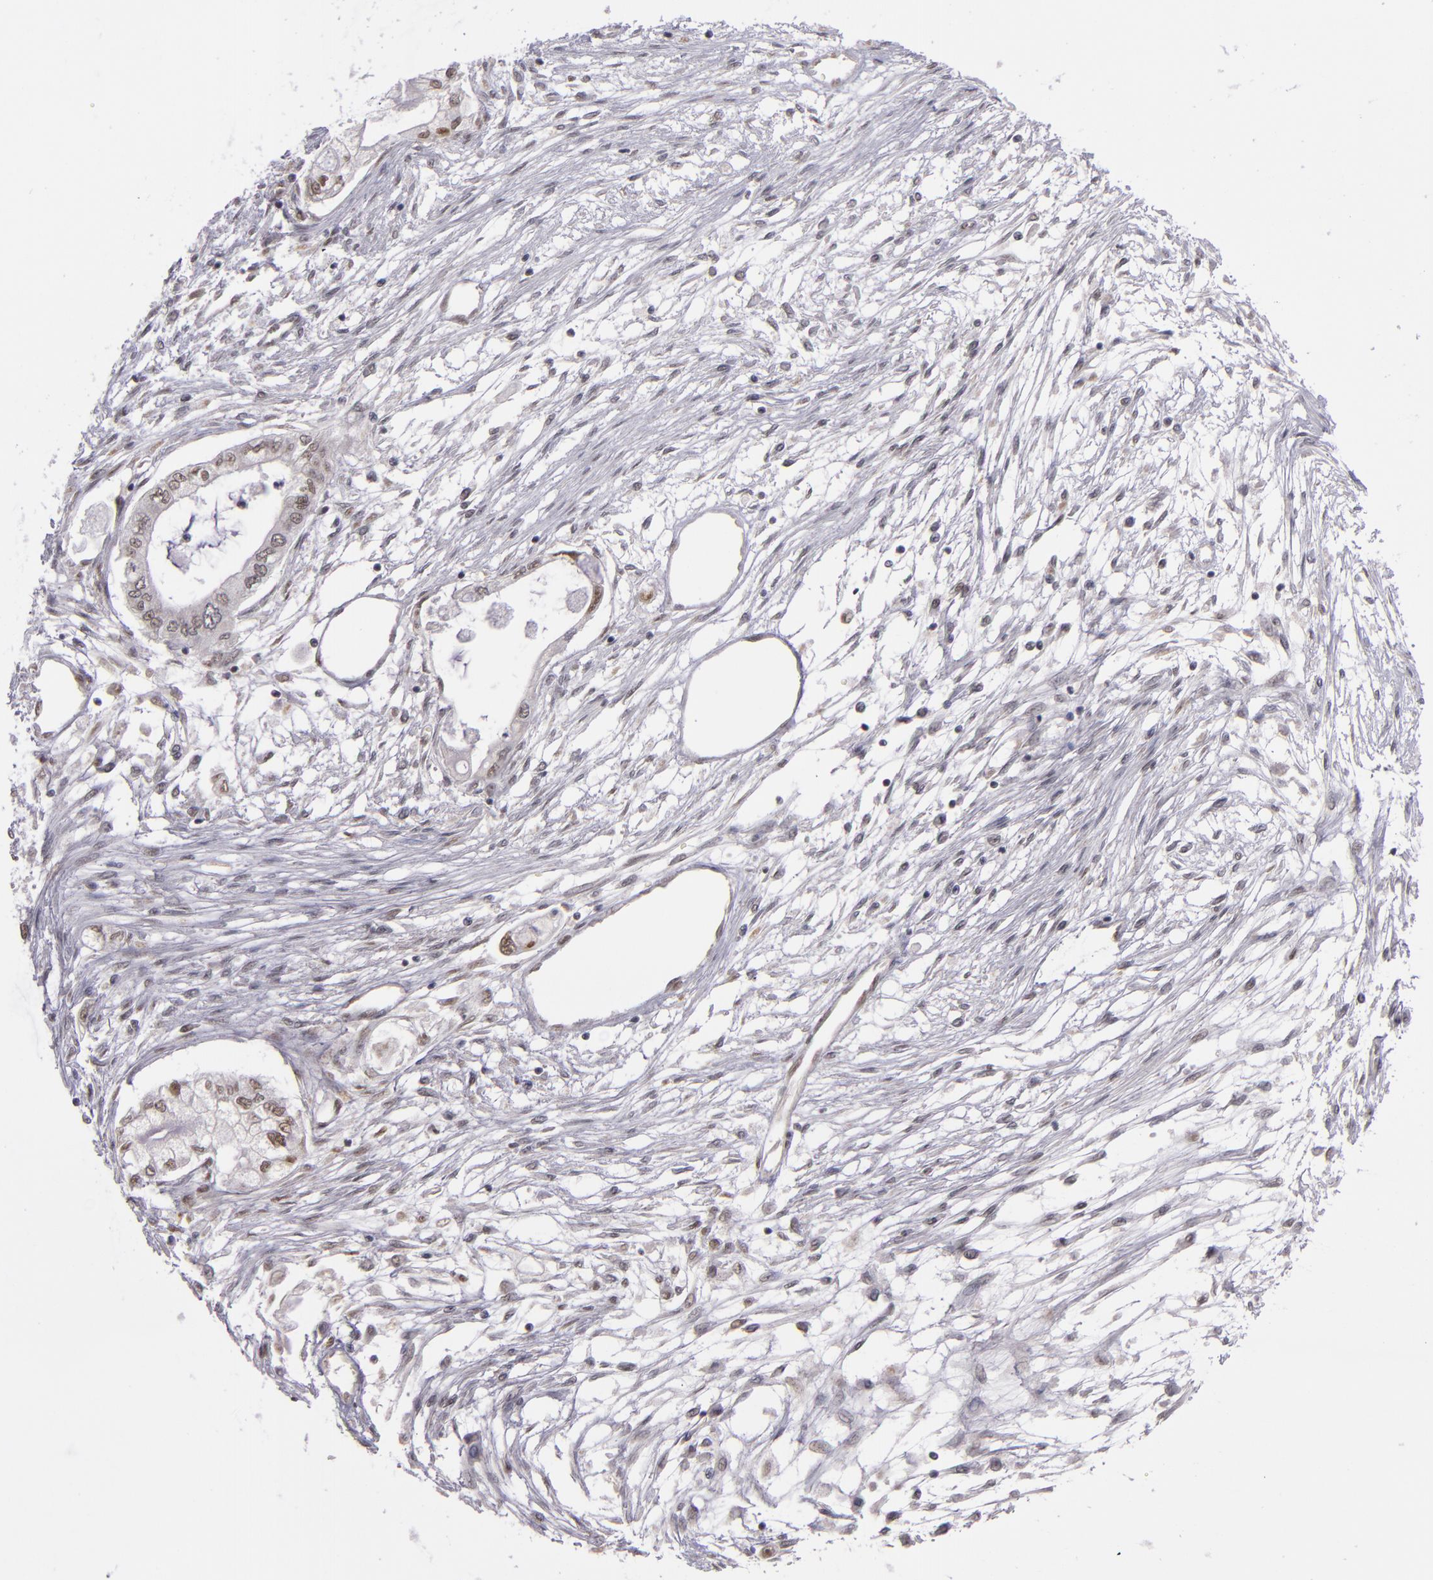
{"staining": {"intensity": "weak", "quantity": ">75%", "location": "nuclear"}, "tissue": "pancreatic cancer", "cell_type": "Tumor cells", "image_type": "cancer", "snomed": [{"axis": "morphology", "description": "Adenocarcinoma, NOS"}, {"axis": "topography", "description": "Pancreas"}], "caption": "Pancreatic cancer tissue exhibits weak nuclear expression in about >75% of tumor cells, visualized by immunohistochemistry. (DAB IHC, brown staining for protein, blue staining for nuclei).", "gene": "ZNF148", "patient": {"sex": "male", "age": 79}}